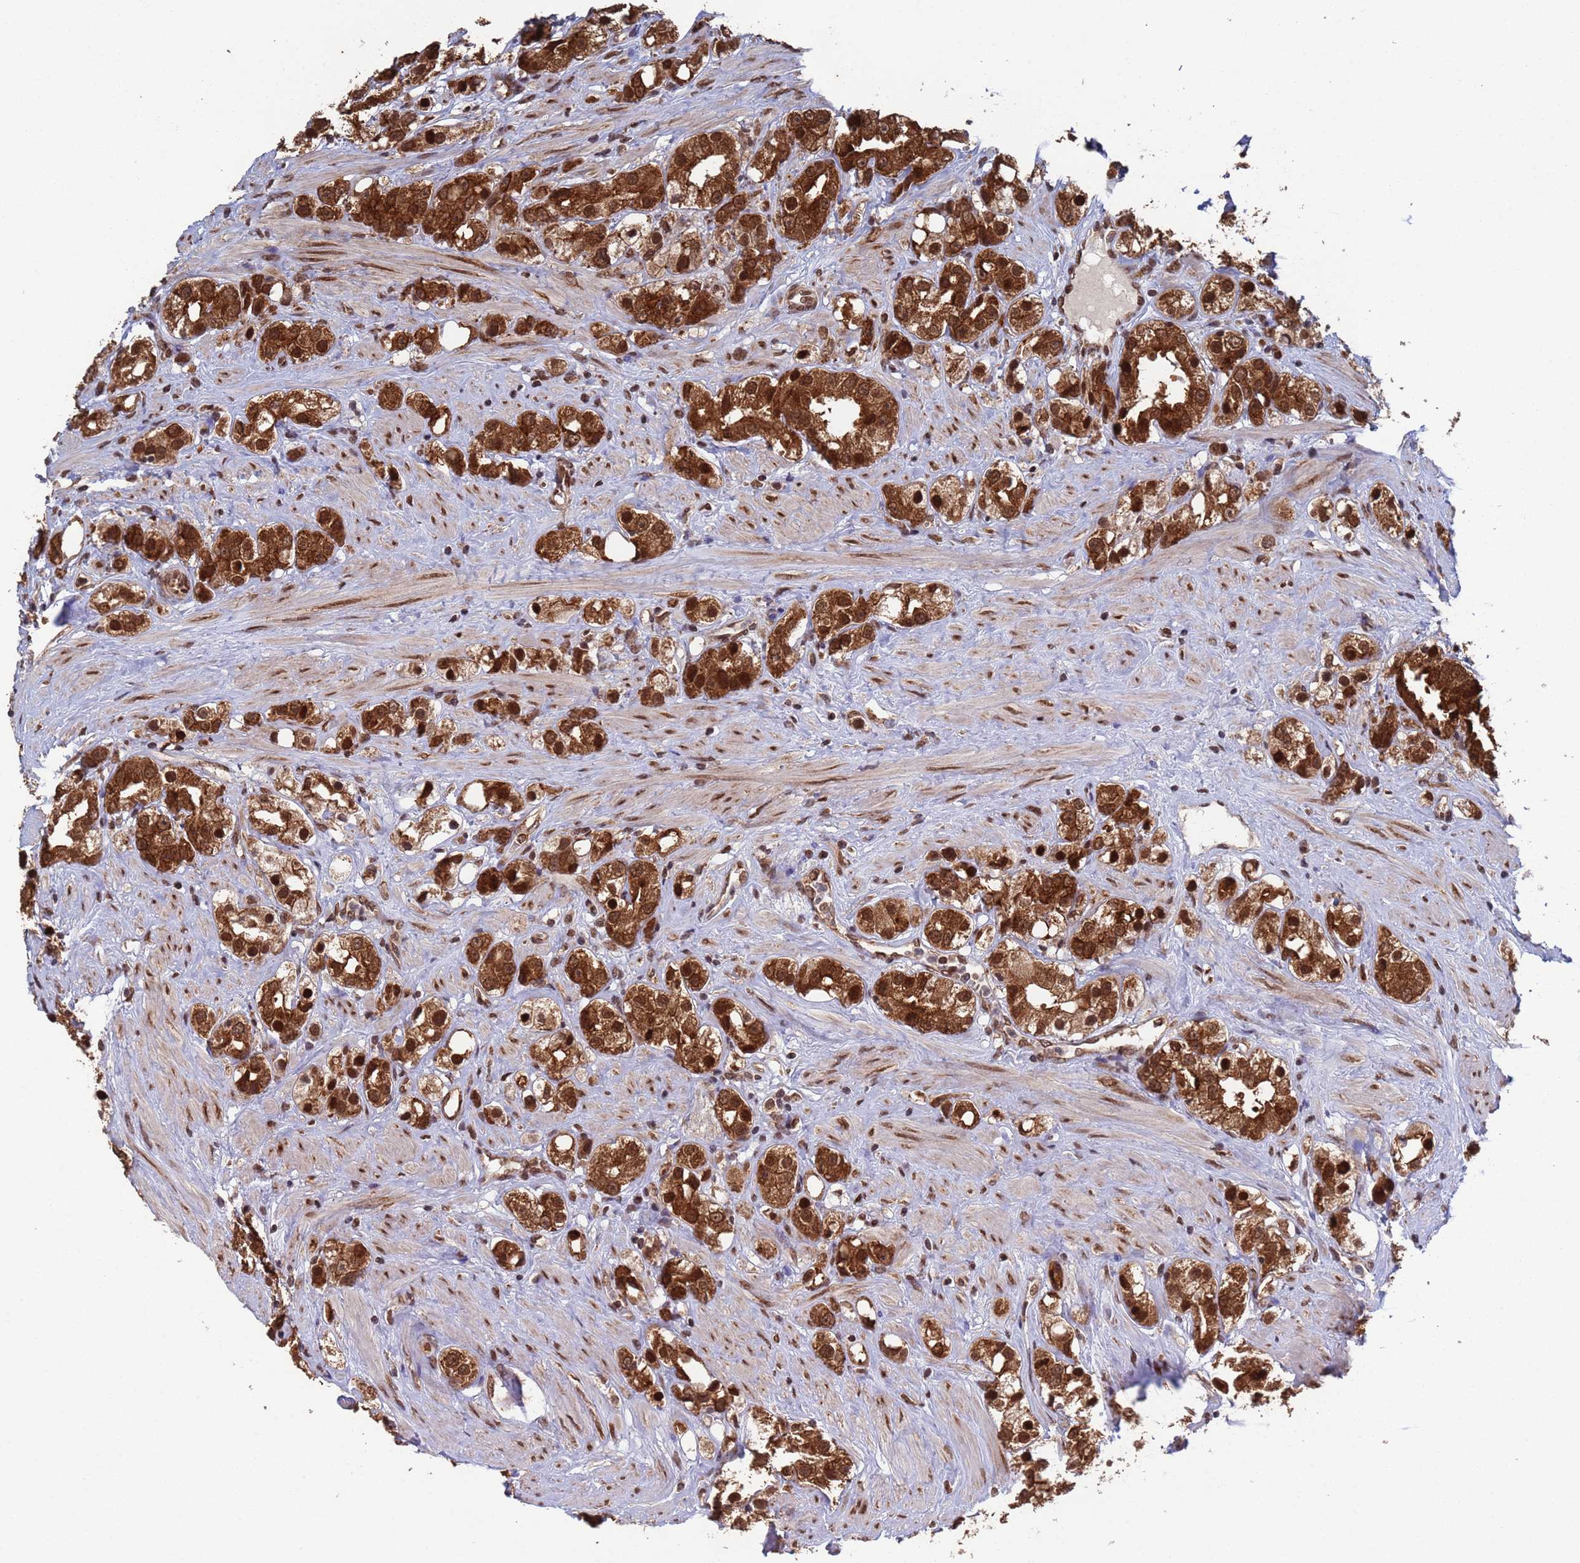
{"staining": {"intensity": "strong", "quantity": ">75%", "location": "cytoplasmic/membranous,nuclear"}, "tissue": "prostate cancer", "cell_type": "Tumor cells", "image_type": "cancer", "snomed": [{"axis": "morphology", "description": "Adenocarcinoma, NOS"}, {"axis": "topography", "description": "Prostate"}], "caption": "Immunohistochemical staining of human prostate adenocarcinoma shows high levels of strong cytoplasmic/membranous and nuclear staining in approximately >75% of tumor cells.", "gene": "FUBP3", "patient": {"sex": "male", "age": 79}}